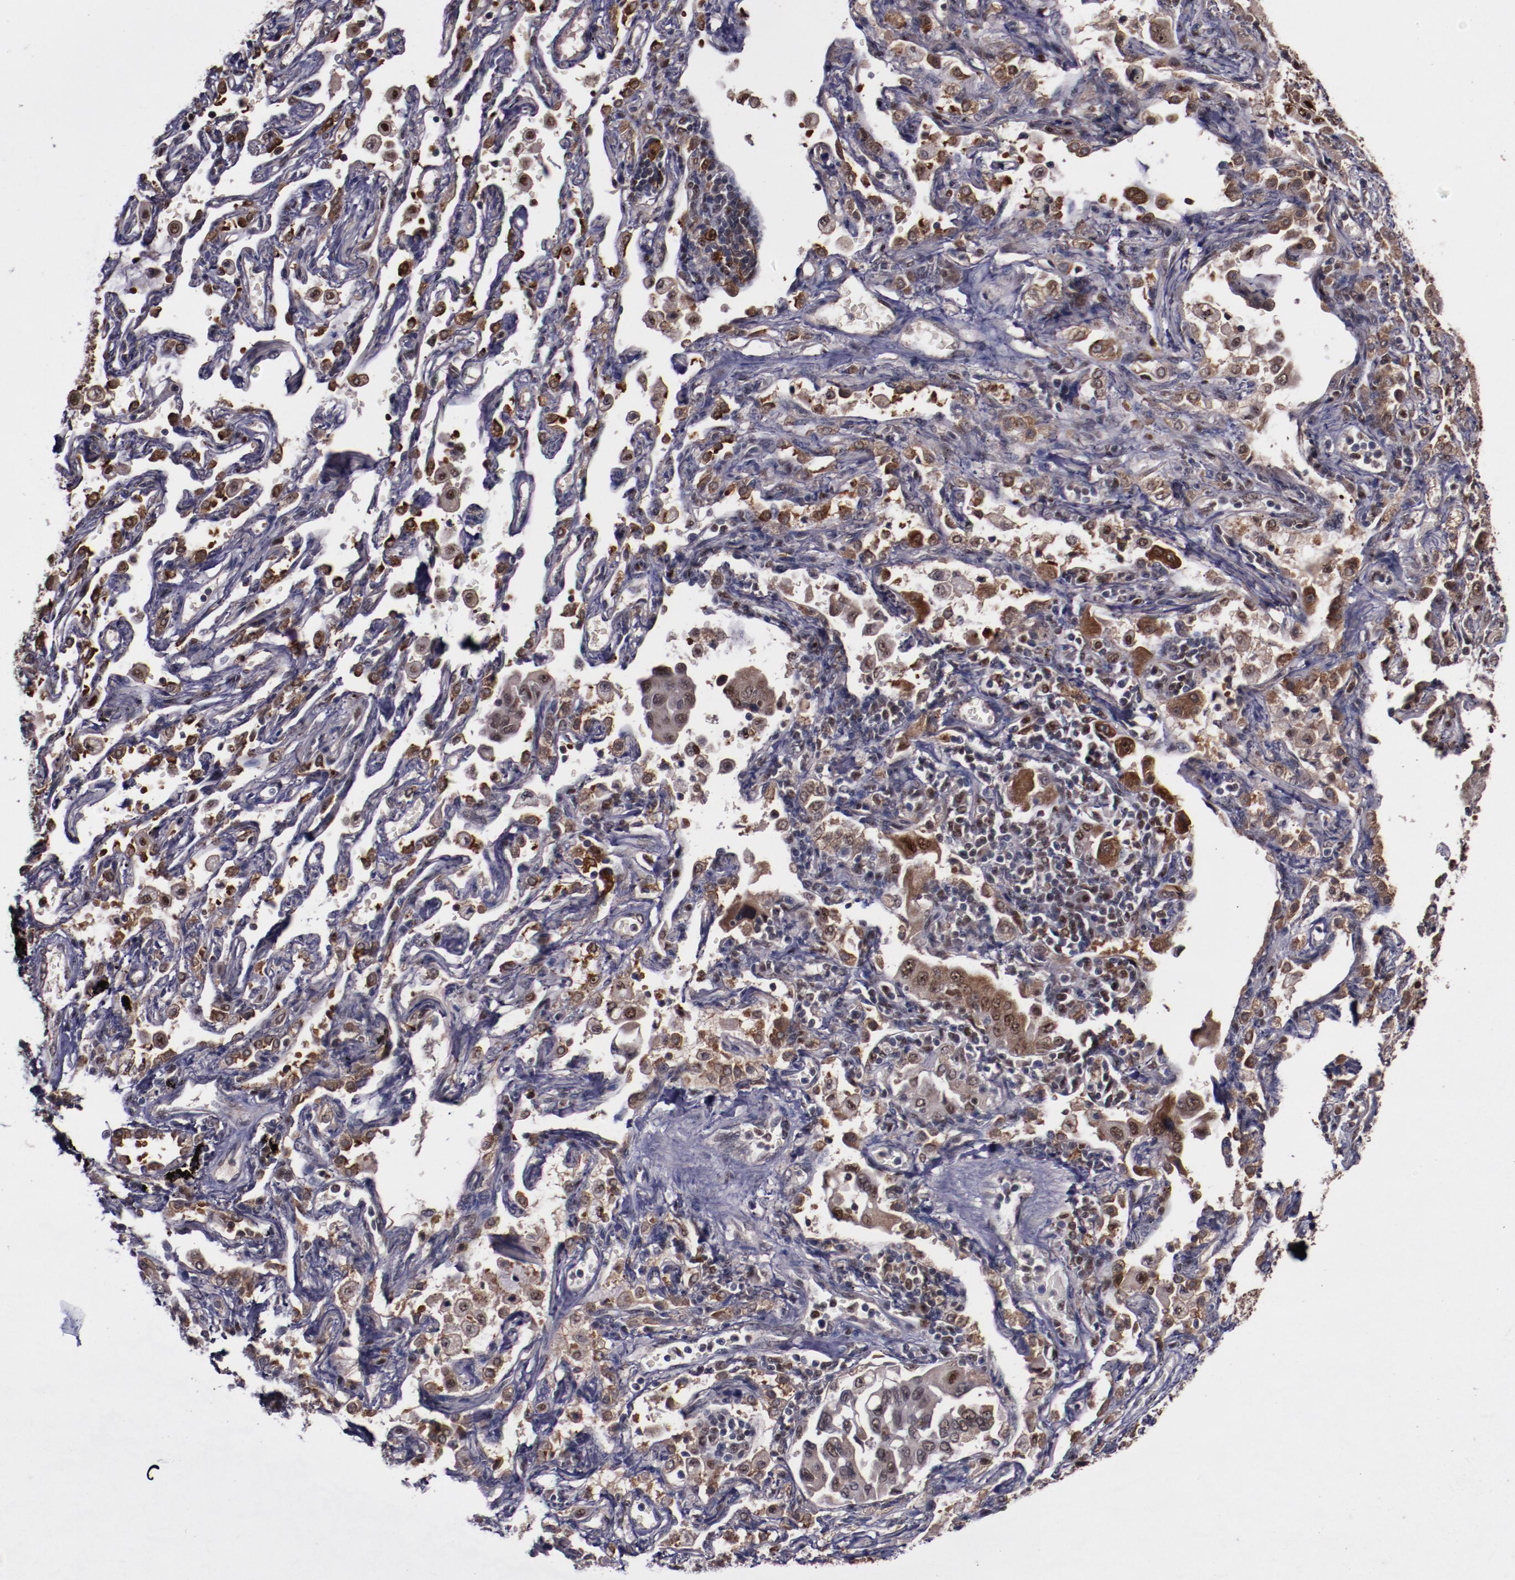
{"staining": {"intensity": "strong", "quantity": ">75%", "location": "nuclear"}, "tissue": "lung cancer", "cell_type": "Tumor cells", "image_type": "cancer", "snomed": [{"axis": "morphology", "description": "Adenocarcinoma, NOS"}, {"axis": "topography", "description": "Lung"}], "caption": "Approximately >75% of tumor cells in adenocarcinoma (lung) show strong nuclear protein expression as visualized by brown immunohistochemical staining.", "gene": "CHEK2", "patient": {"sex": "female", "age": 65}}